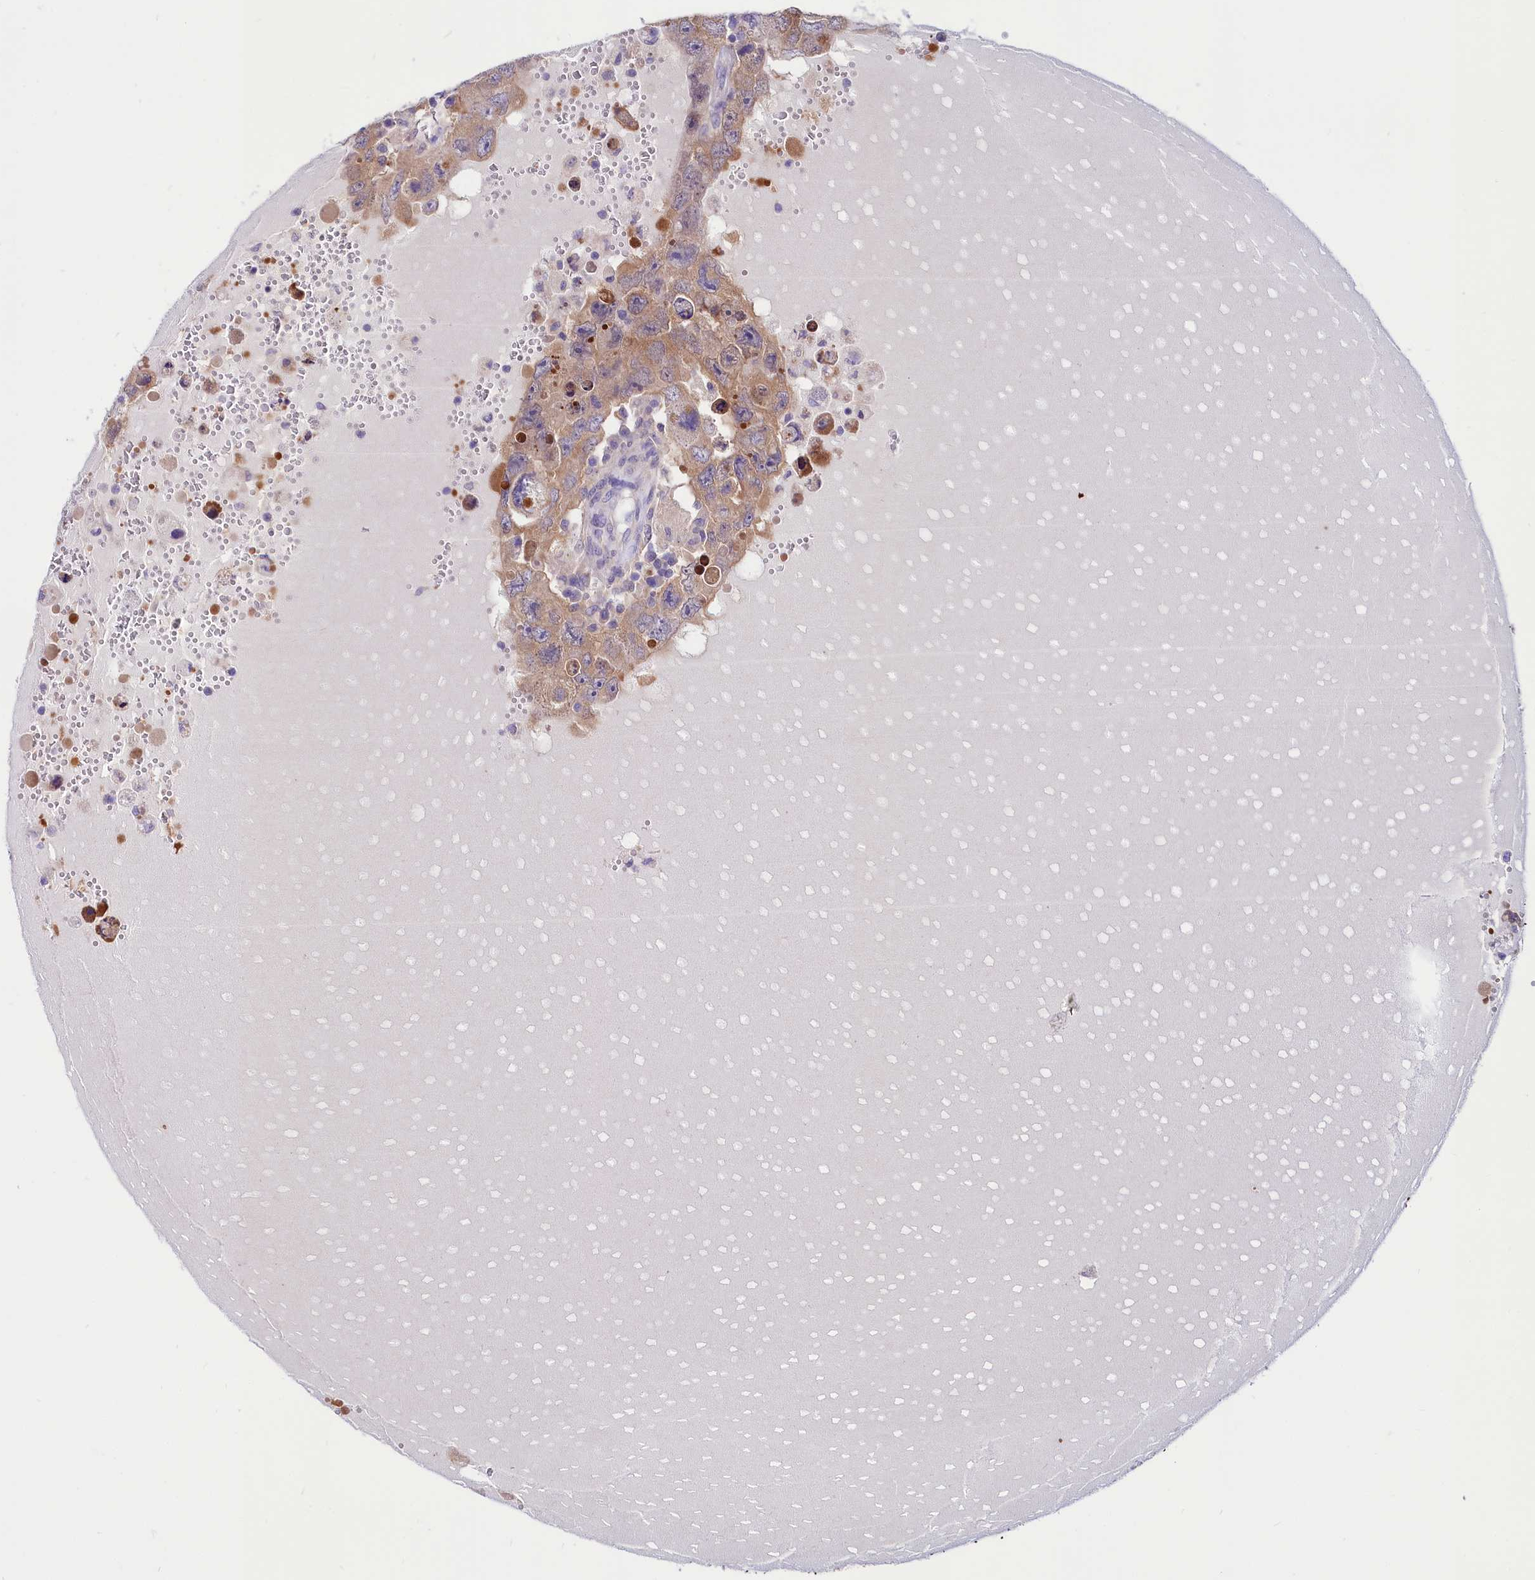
{"staining": {"intensity": "moderate", "quantity": "25%-75%", "location": "cytoplasmic/membranous"}, "tissue": "testis cancer", "cell_type": "Tumor cells", "image_type": "cancer", "snomed": [{"axis": "morphology", "description": "Carcinoma, Embryonal, NOS"}, {"axis": "topography", "description": "Testis"}], "caption": "Tumor cells show moderate cytoplasmic/membranous expression in approximately 25%-75% of cells in embryonal carcinoma (testis). (DAB IHC, brown staining for protein, blue staining for nuclei).", "gene": "ABHD5", "patient": {"sex": "male", "age": 26}}